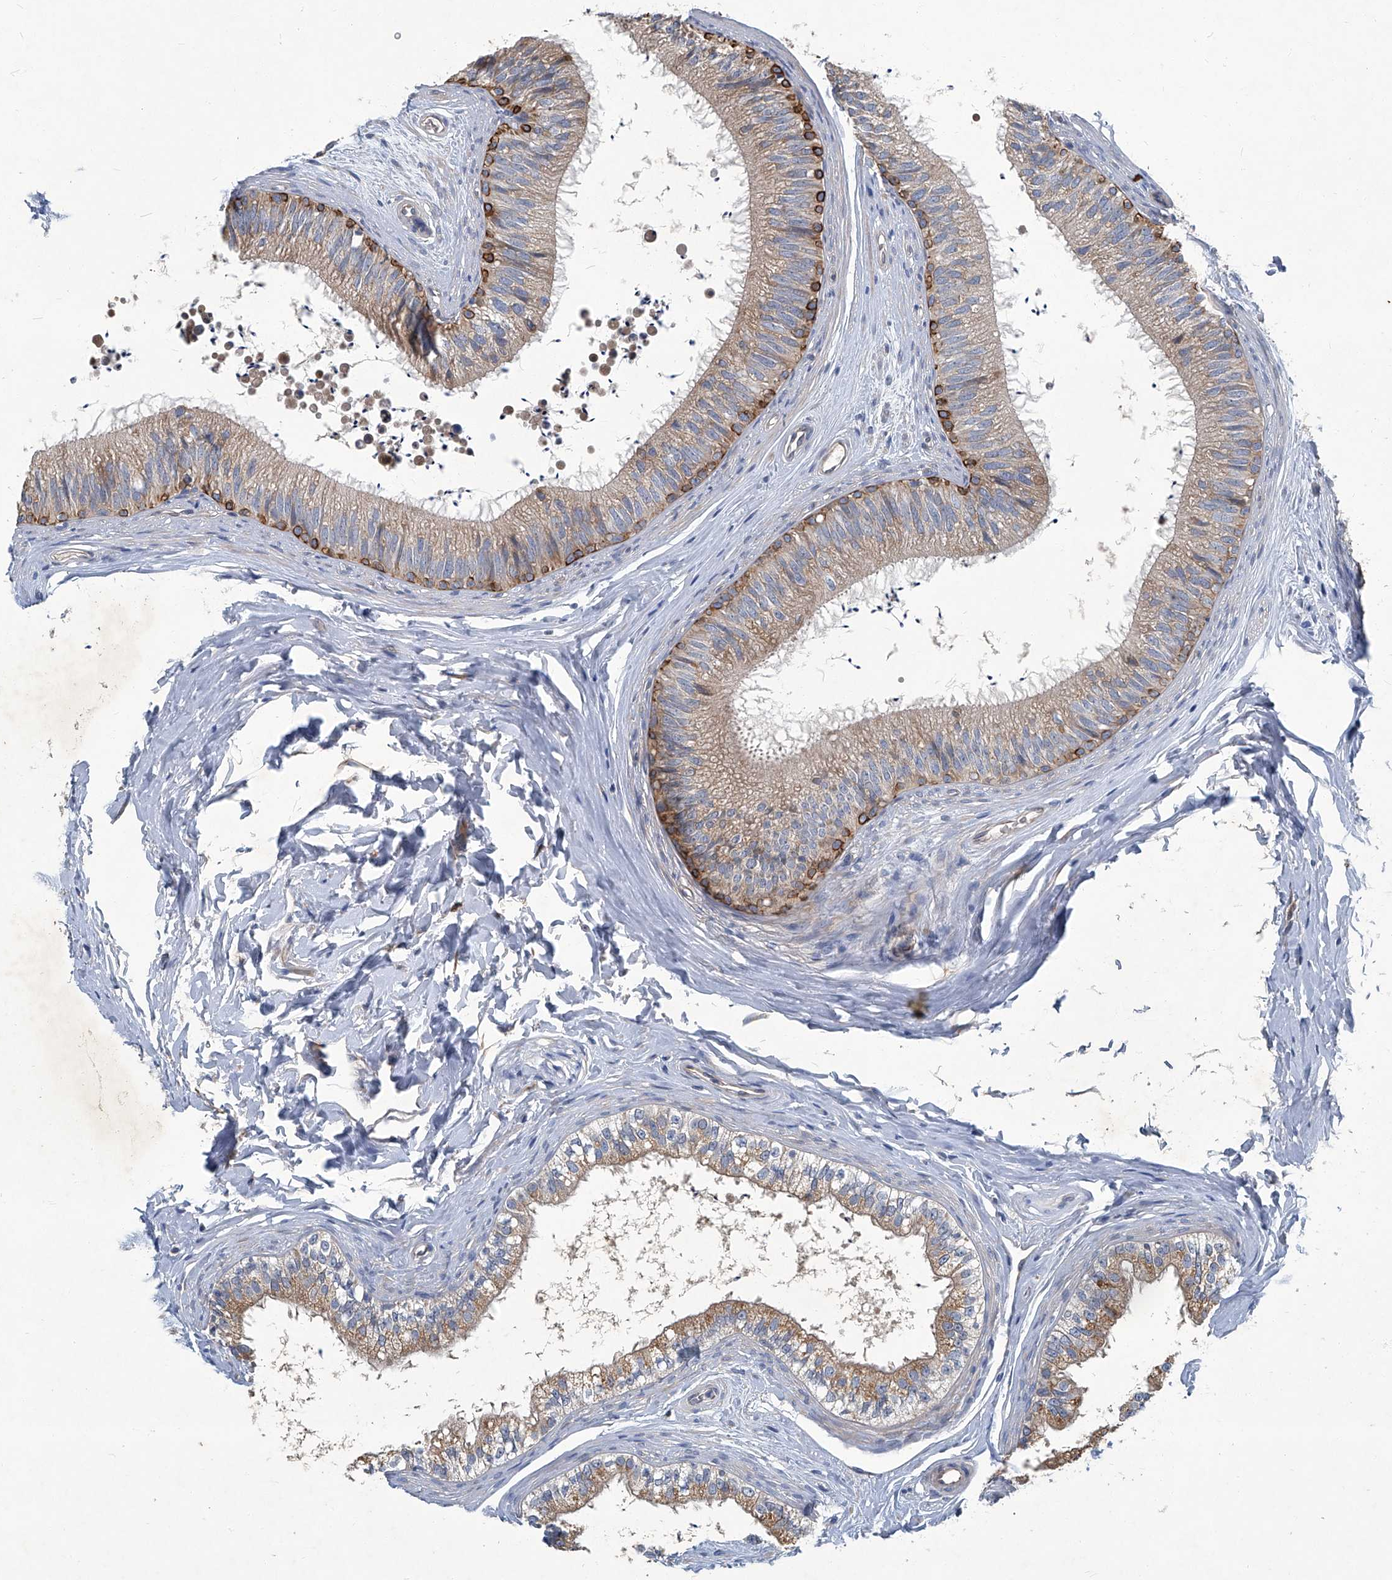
{"staining": {"intensity": "strong", "quantity": "<25%", "location": "cytoplasmic/membranous"}, "tissue": "epididymis", "cell_type": "Glandular cells", "image_type": "normal", "snomed": [{"axis": "morphology", "description": "Normal tissue, NOS"}, {"axis": "topography", "description": "Epididymis"}], "caption": "Protein expression analysis of normal epididymis shows strong cytoplasmic/membranous positivity in about <25% of glandular cells.", "gene": "SLC26A11", "patient": {"sex": "male", "age": 29}}